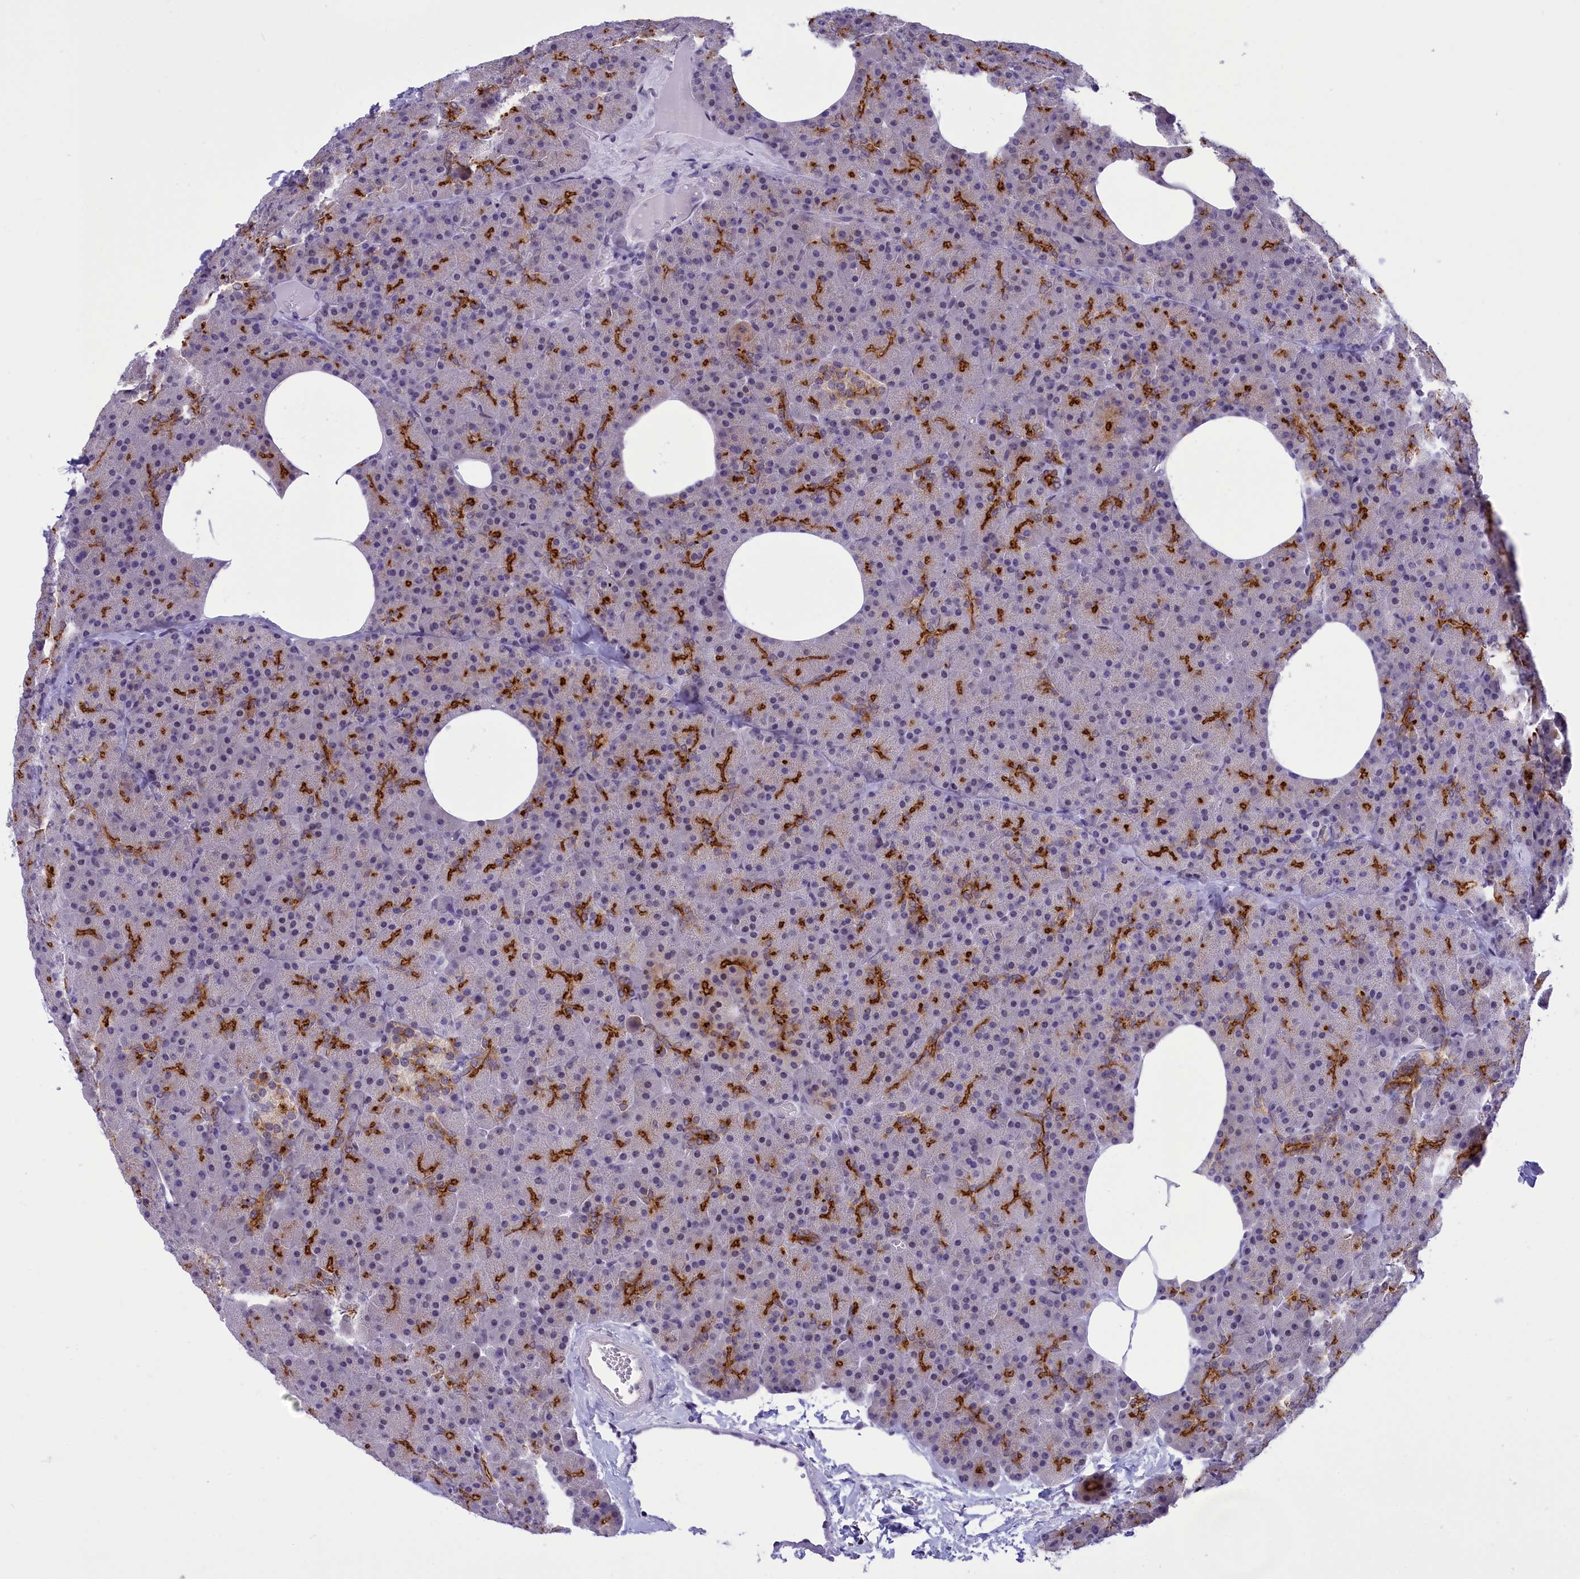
{"staining": {"intensity": "strong", "quantity": "25%-75%", "location": "cytoplasmic/membranous"}, "tissue": "pancreas", "cell_type": "Exocrine glandular cells", "image_type": "normal", "snomed": [{"axis": "morphology", "description": "Normal tissue, NOS"}, {"axis": "morphology", "description": "Carcinoid, malignant, NOS"}, {"axis": "topography", "description": "Pancreas"}], "caption": "The micrograph demonstrates a brown stain indicating the presence of a protein in the cytoplasmic/membranous of exocrine glandular cells in pancreas. The staining is performed using DAB brown chromogen to label protein expression. The nuclei are counter-stained blue using hematoxylin.", "gene": "SPIRE2", "patient": {"sex": "female", "age": 35}}